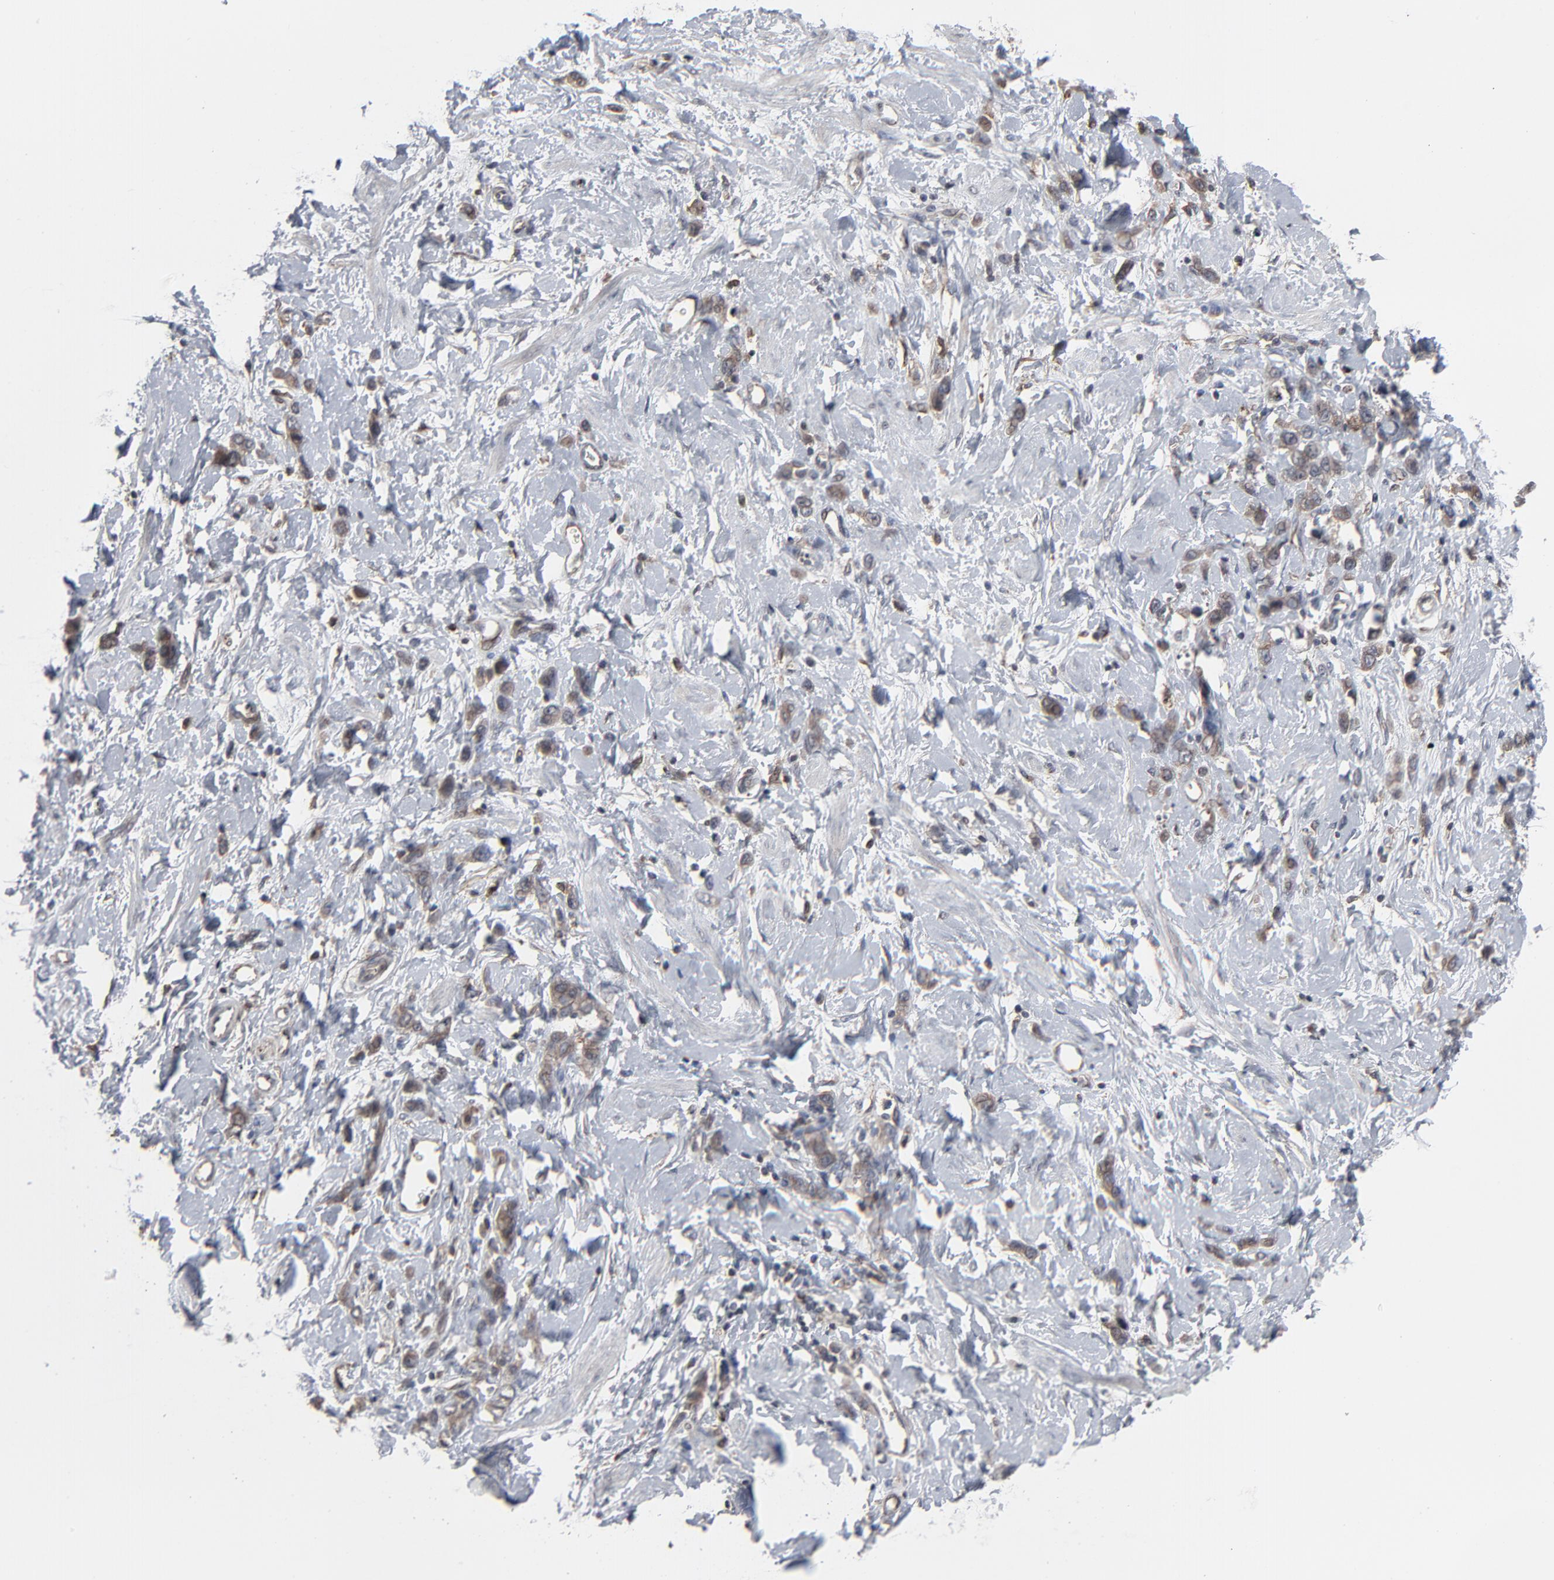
{"staining": {"intensity": "weak", "quantity": ">75%", "location": "cytoplasmic/membranous"}, "tissue": "stomach cancer", "cell_type": "Tumor cells", "image_type": "cancer", "snomed": [{"axis": "morphology", "description": "Normal tissue, NOS"}, {"axis": "morphology", "description": "Adenocarcinoma, NOS"}, {"axis": "topography", "description": "Stomach"}], "caption": "An immunohistochemistry (IHC) photomicrograph of tumor tissue is shown. Protein staining in brown labels weak cytoplasmic/membranous positivity in stomach cancer (adenocarcinoma) within tumor cells. Using DAB (3,3'-diaminobenzidine) (brown) and hematoxylin (blue) stains, captured at high magnification using brightfield microscopy.", "gene": "CTNND1", "patient": {"sex": "male", "age": 82}}